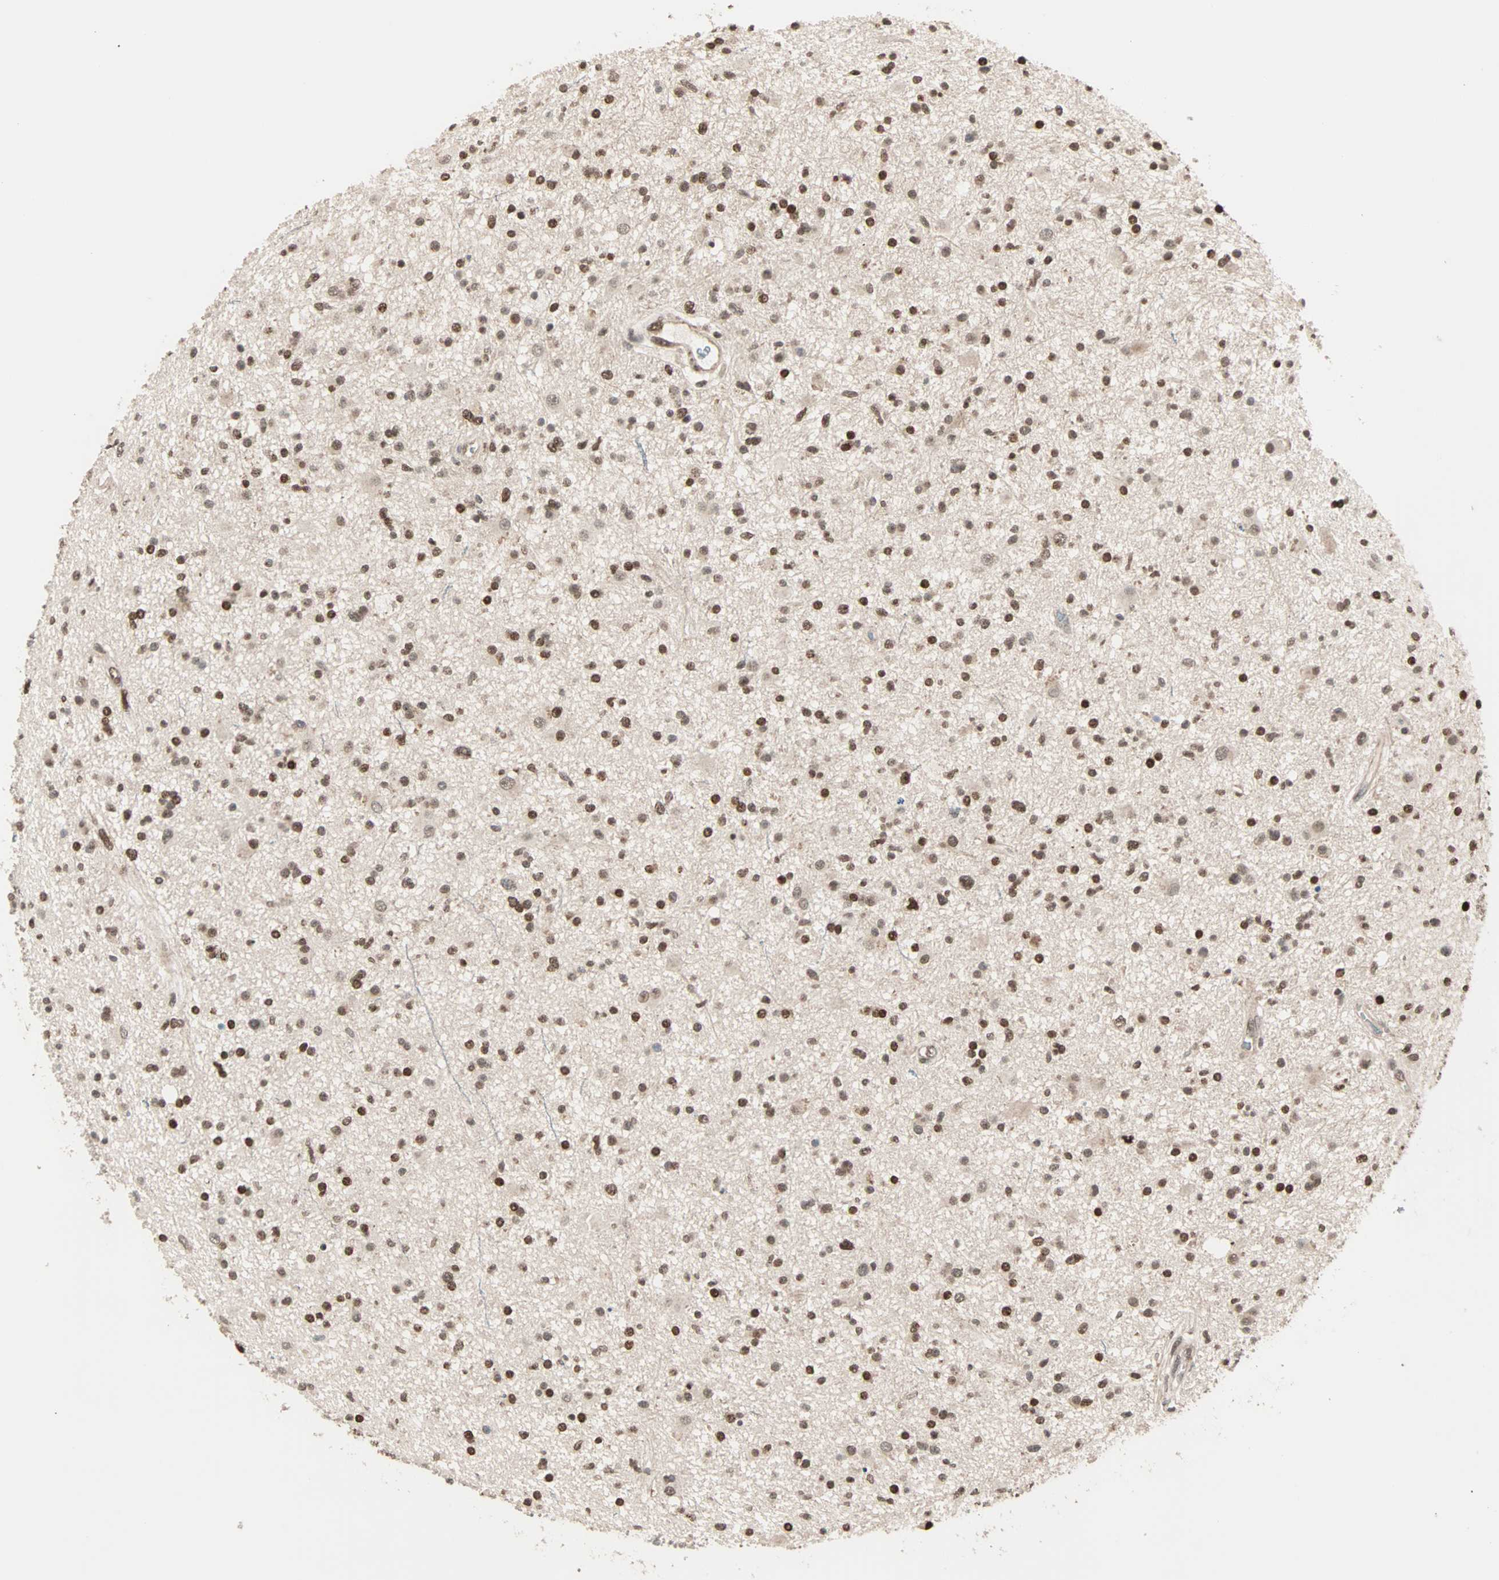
{"staining": {"intensity": "moderate", "quantity": ">75%", "location": "nuclear"}, "tissue": "glioma", "cell_type": "Tumor cells", "image_type": "cancer", "snomed": [{"axis": "morphology", "description": "Glioma, malignant, High grade"}, {"axis": "topography", "description": "Brain"}], "caption": "Malignant glioma (high-grade) stained for a protein demonstrates moderate nuclear positivity in tumor cells. The staining was performed using DAB, with brown indicating positive protein expression. Nuclei are stained blue with hematoxylin.", "gene": "CBX4", "patient": {"sex": "male", "age": 33}}